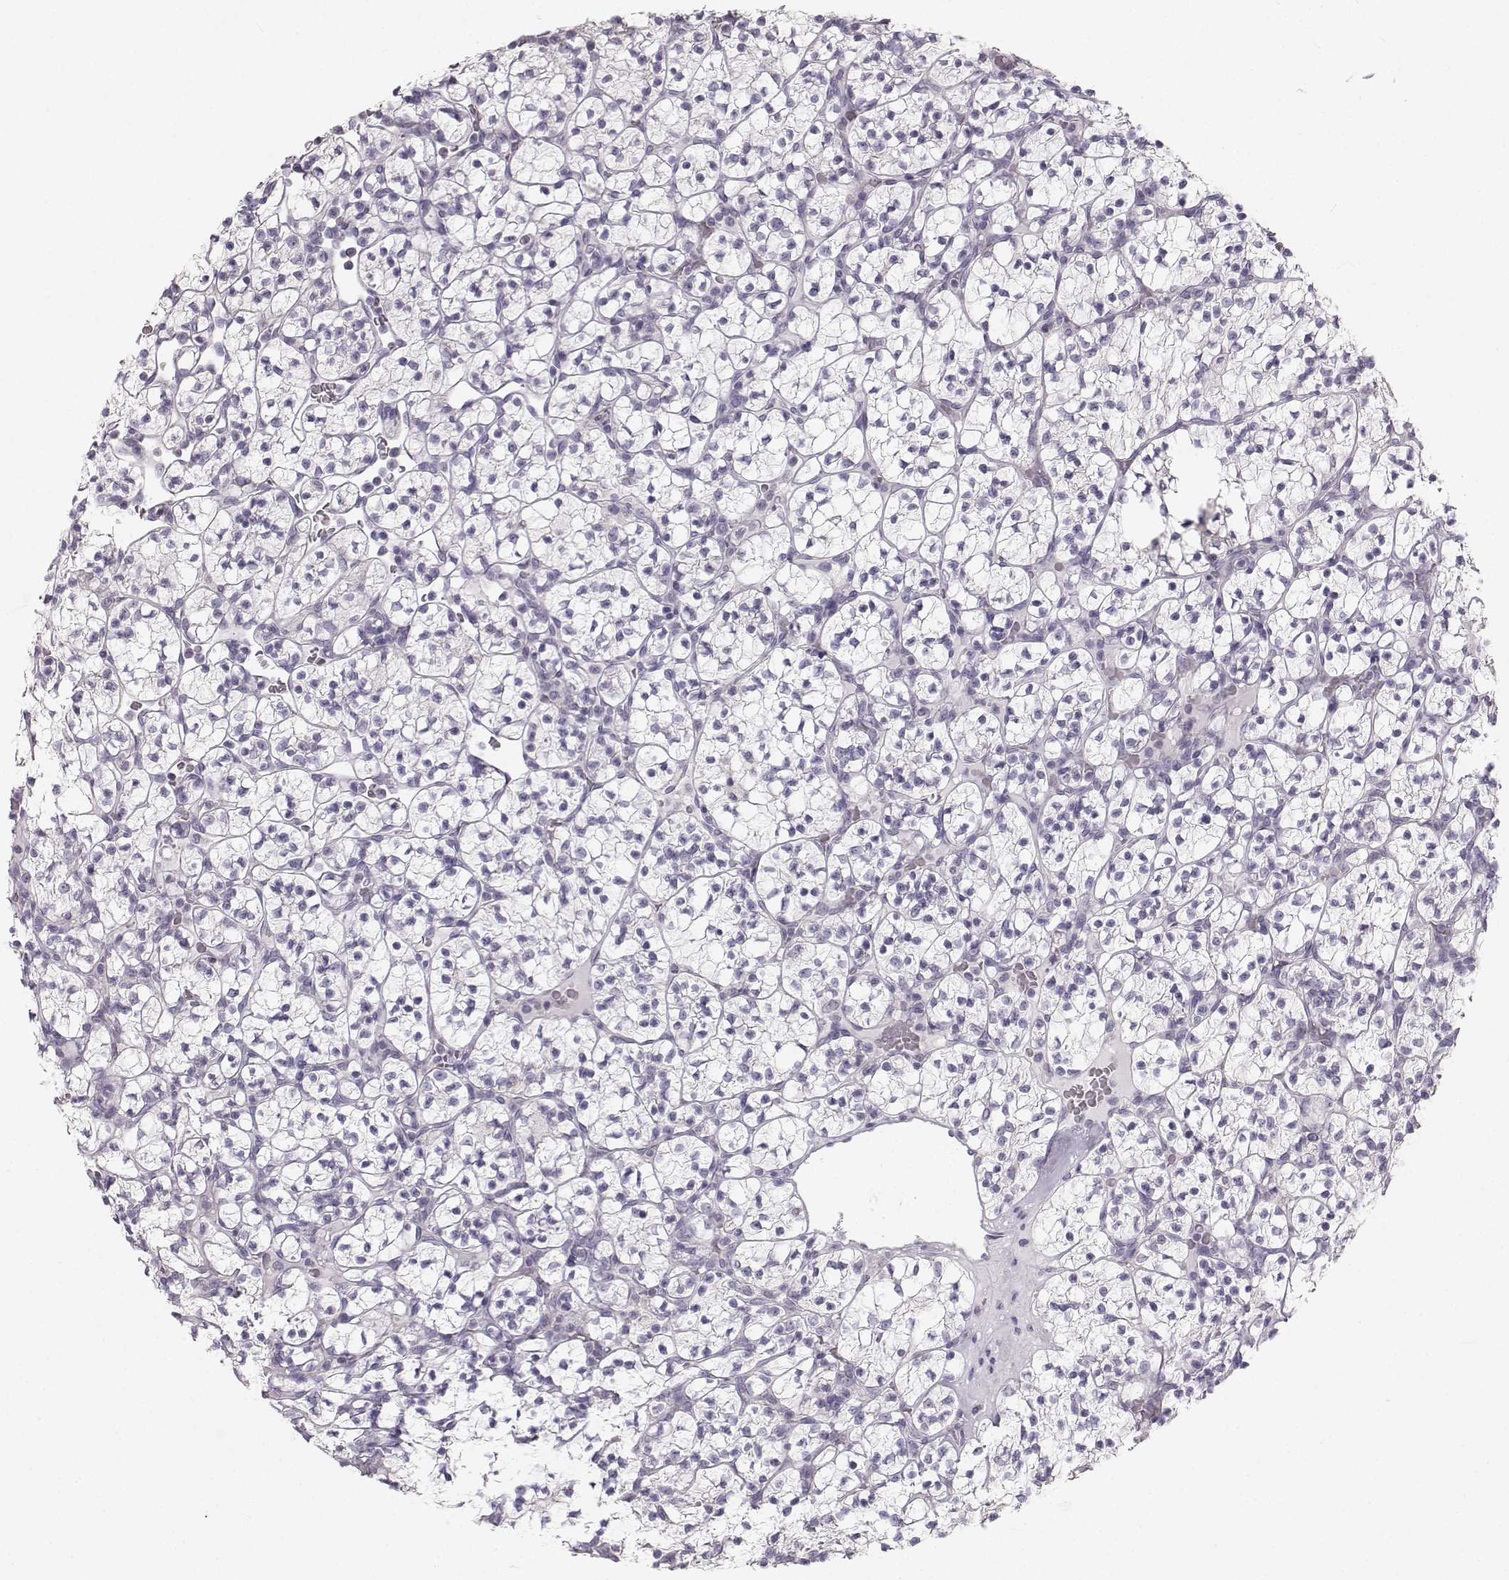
{"staining": {"intensity": "negative", "quantity": "none", "location": "none"}, "tissue": "renal cancer", "cell_type": "Tumor cells", "image_type": "cancer", "snomed": [{"axis": "morphology", "description": "Adenocarcinoma, NOS"}, {"axis": "topography", "description": "Kidney"}], "caption": "Tumor cells are negative for protein expression in human renal cancer.", "gene": "OIP5", "patient": {"sex": "female", "age": 89}}